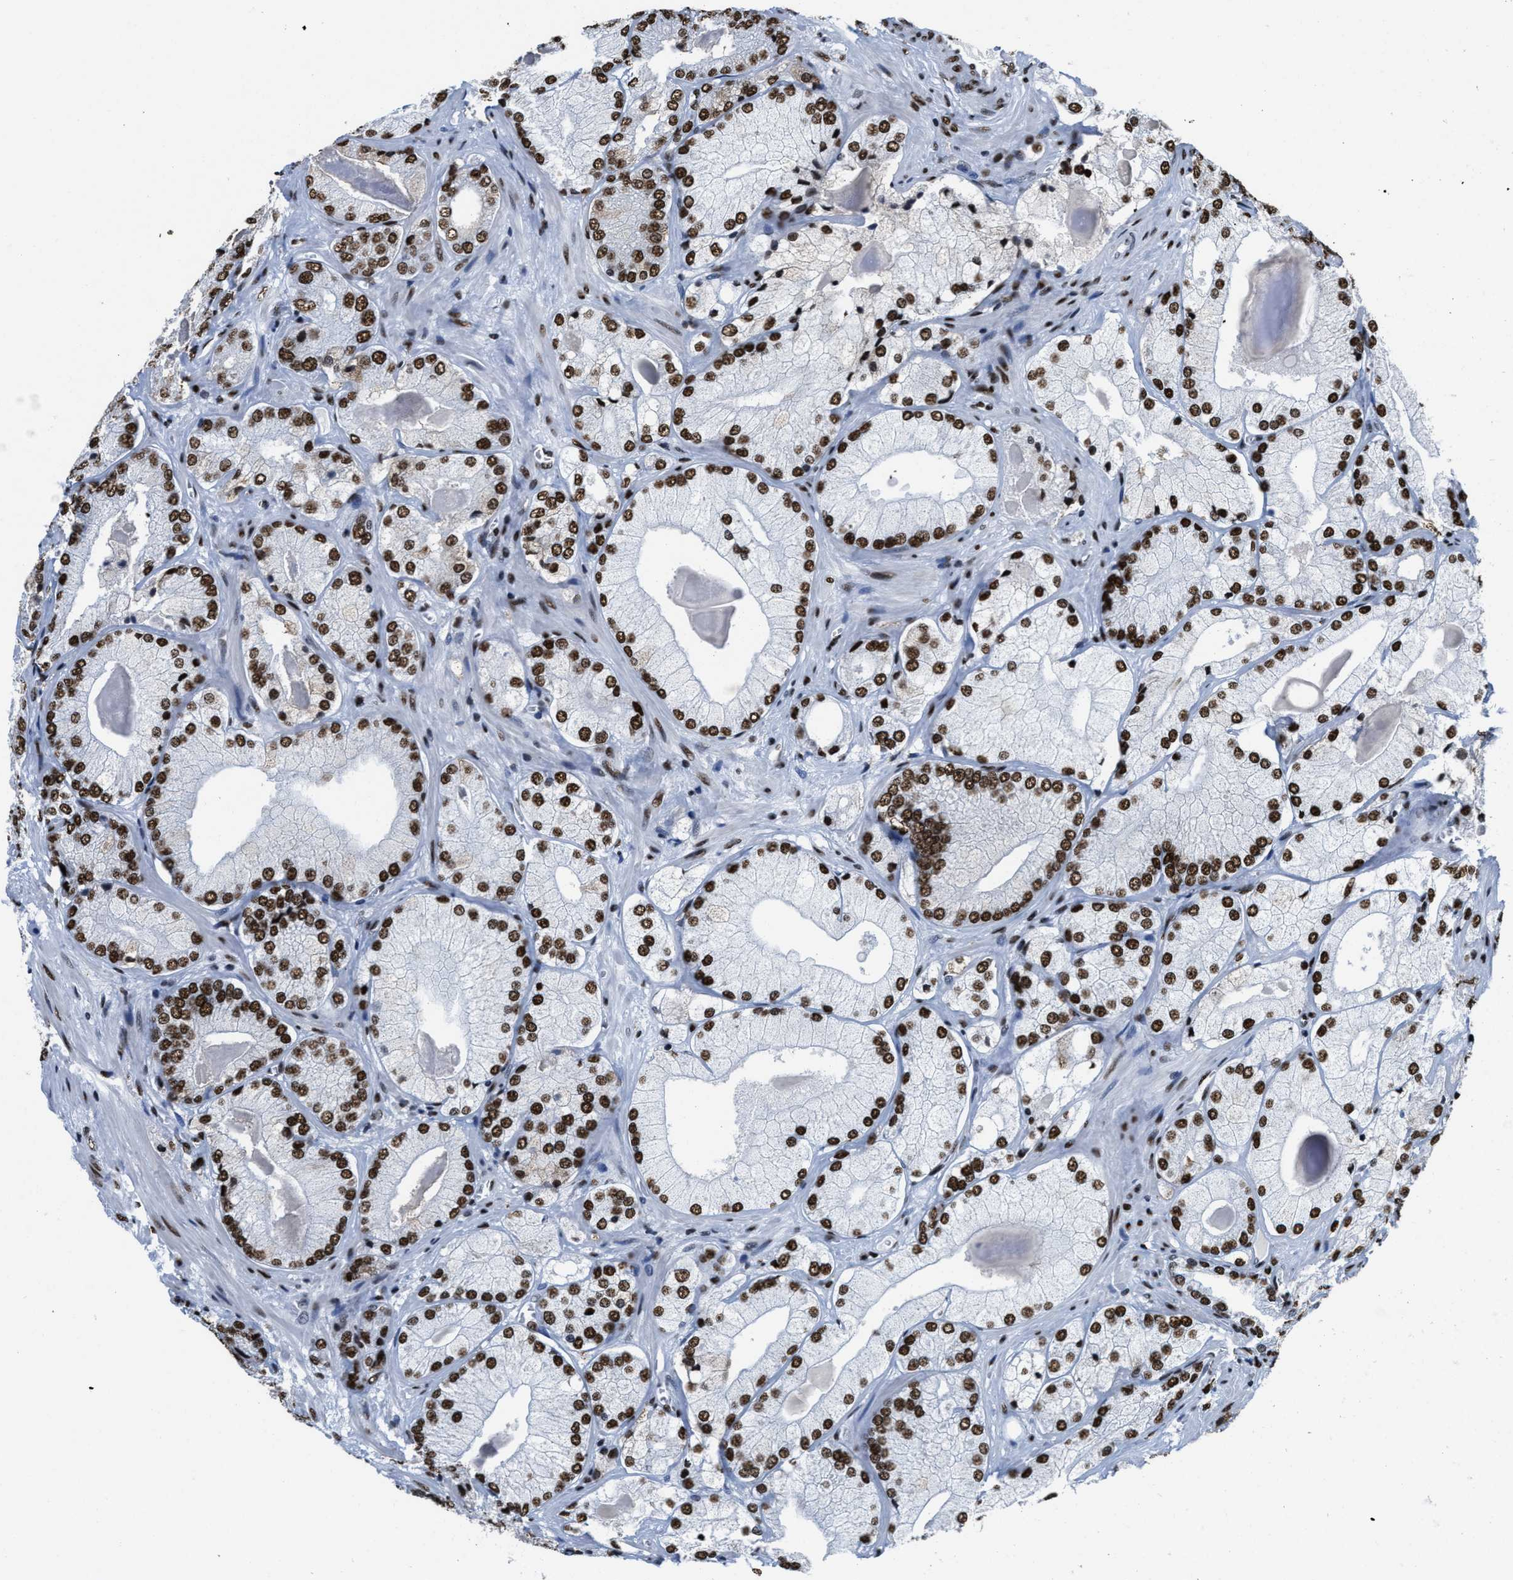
{"staining": {"intensity": "strong", "quantity": ">75%", "location": "nuclear"}, "tissue": "prostate cancer", "cell_type": "Tumor cells", "image_type": "cancer", "snomed": [{"axis": "morphology", "description": "Adenocarcinoma, Low grade"}, {"axis": "topography", "description": "Prostate"}], "caption": "Low-grade adenocarcinoma (prostate) was stained to show a protein in brown. There is high levels of strong nuclear staining in approximately >75% of tumor cells.", "gene": "SMARCC2", "patient": {"sex": "male", "age": 65}}